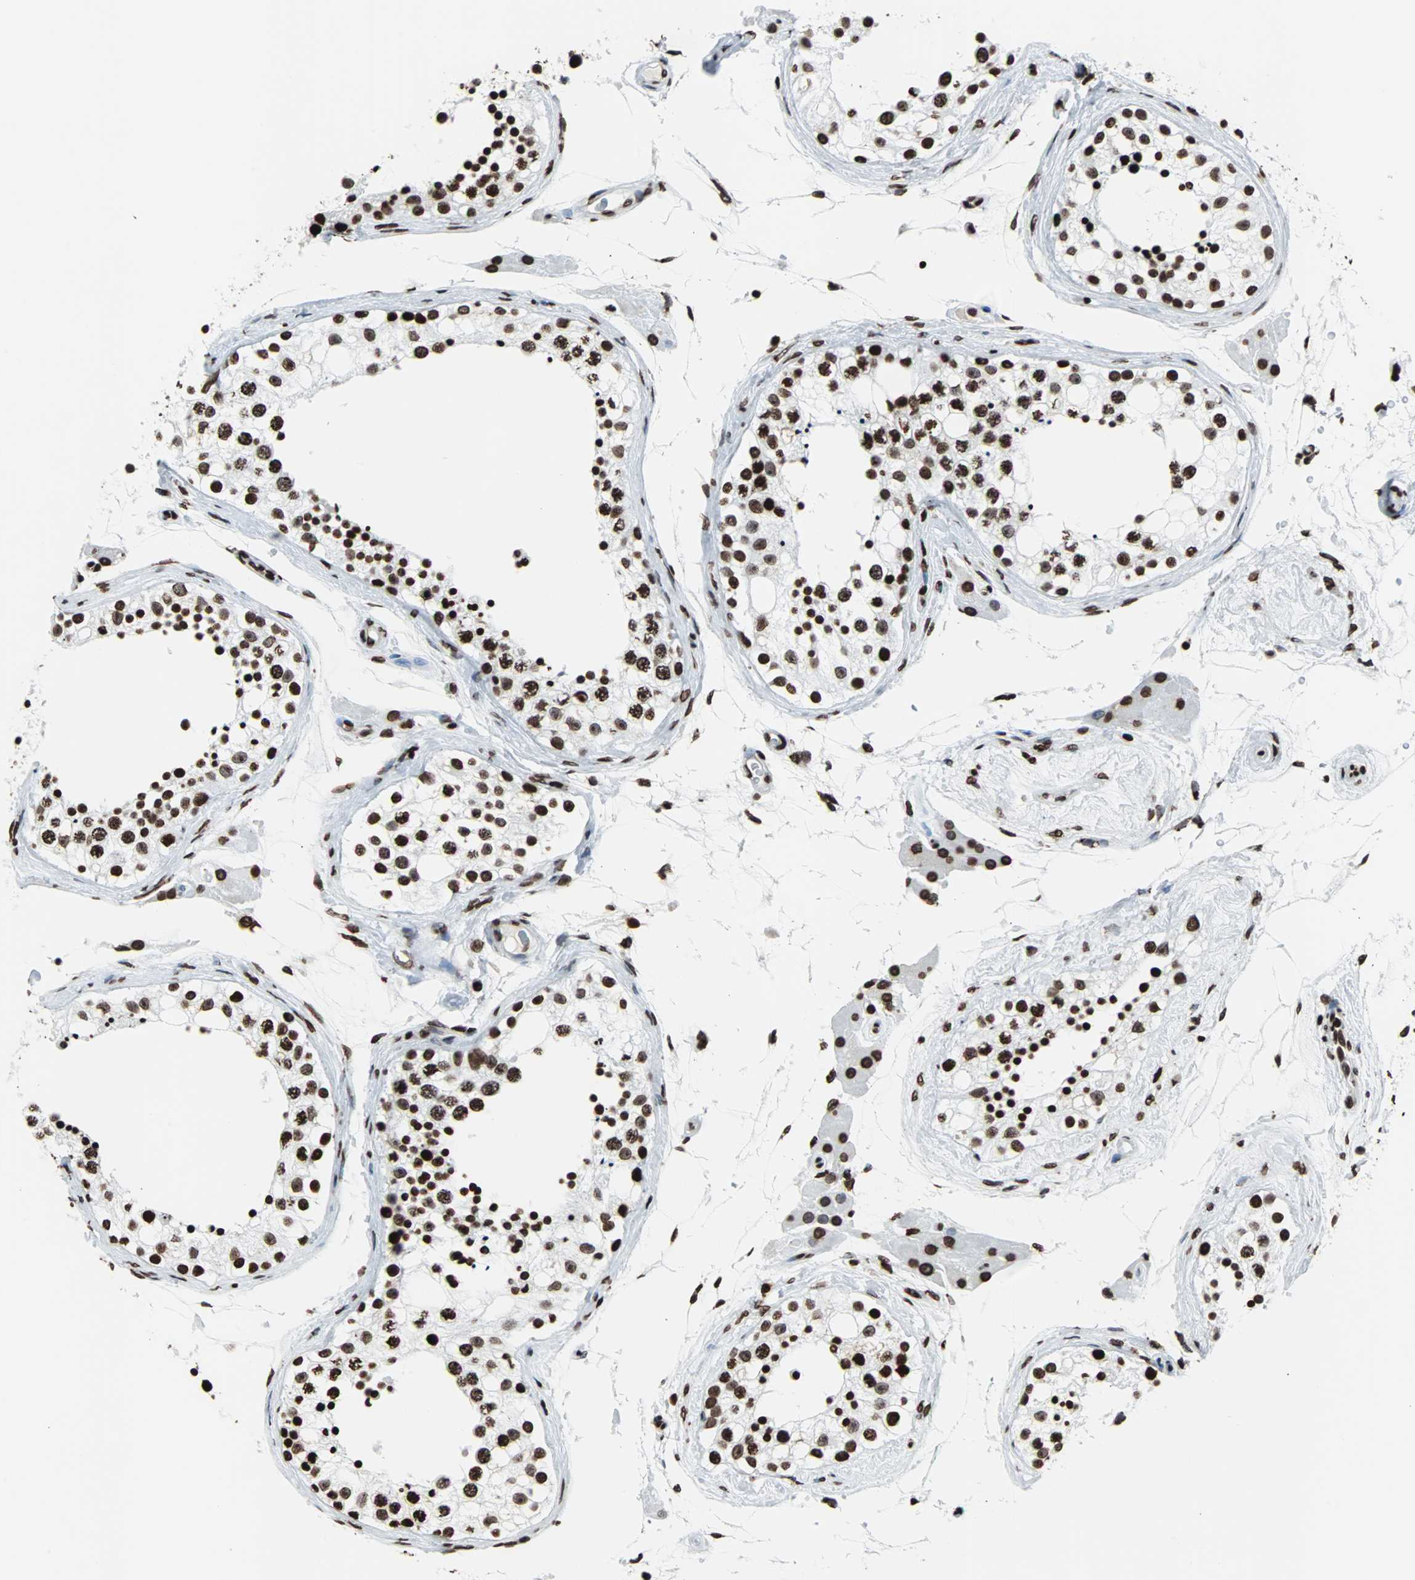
{"staining": {"intensity": "strong", "quantity": ">75%", "location": "nuclear"}, "tissue": "testis", "cell_type": "Cells in seminiferous ducts", "image_type": "normal", "snomed": [{"axis": "morphology", "description": "Normal tissue, NOS"}, {"axis": "topography", "description": "Testis"}], "caption": "A high-resolution histopathology image shows immunohistochemistry (IHC) staining of benign testis, which reveals strong nuclear positivity in approximately >75% of cells in seminiferous ducts. The protein is stained brown, and the nuclei are stained in blue (DAB (3,3'-diaminobenzidine) IHC with brightfield microscopy, high magnification).", "gene": "H2BC18", "patient": {"sex": "male", "age": 68}}